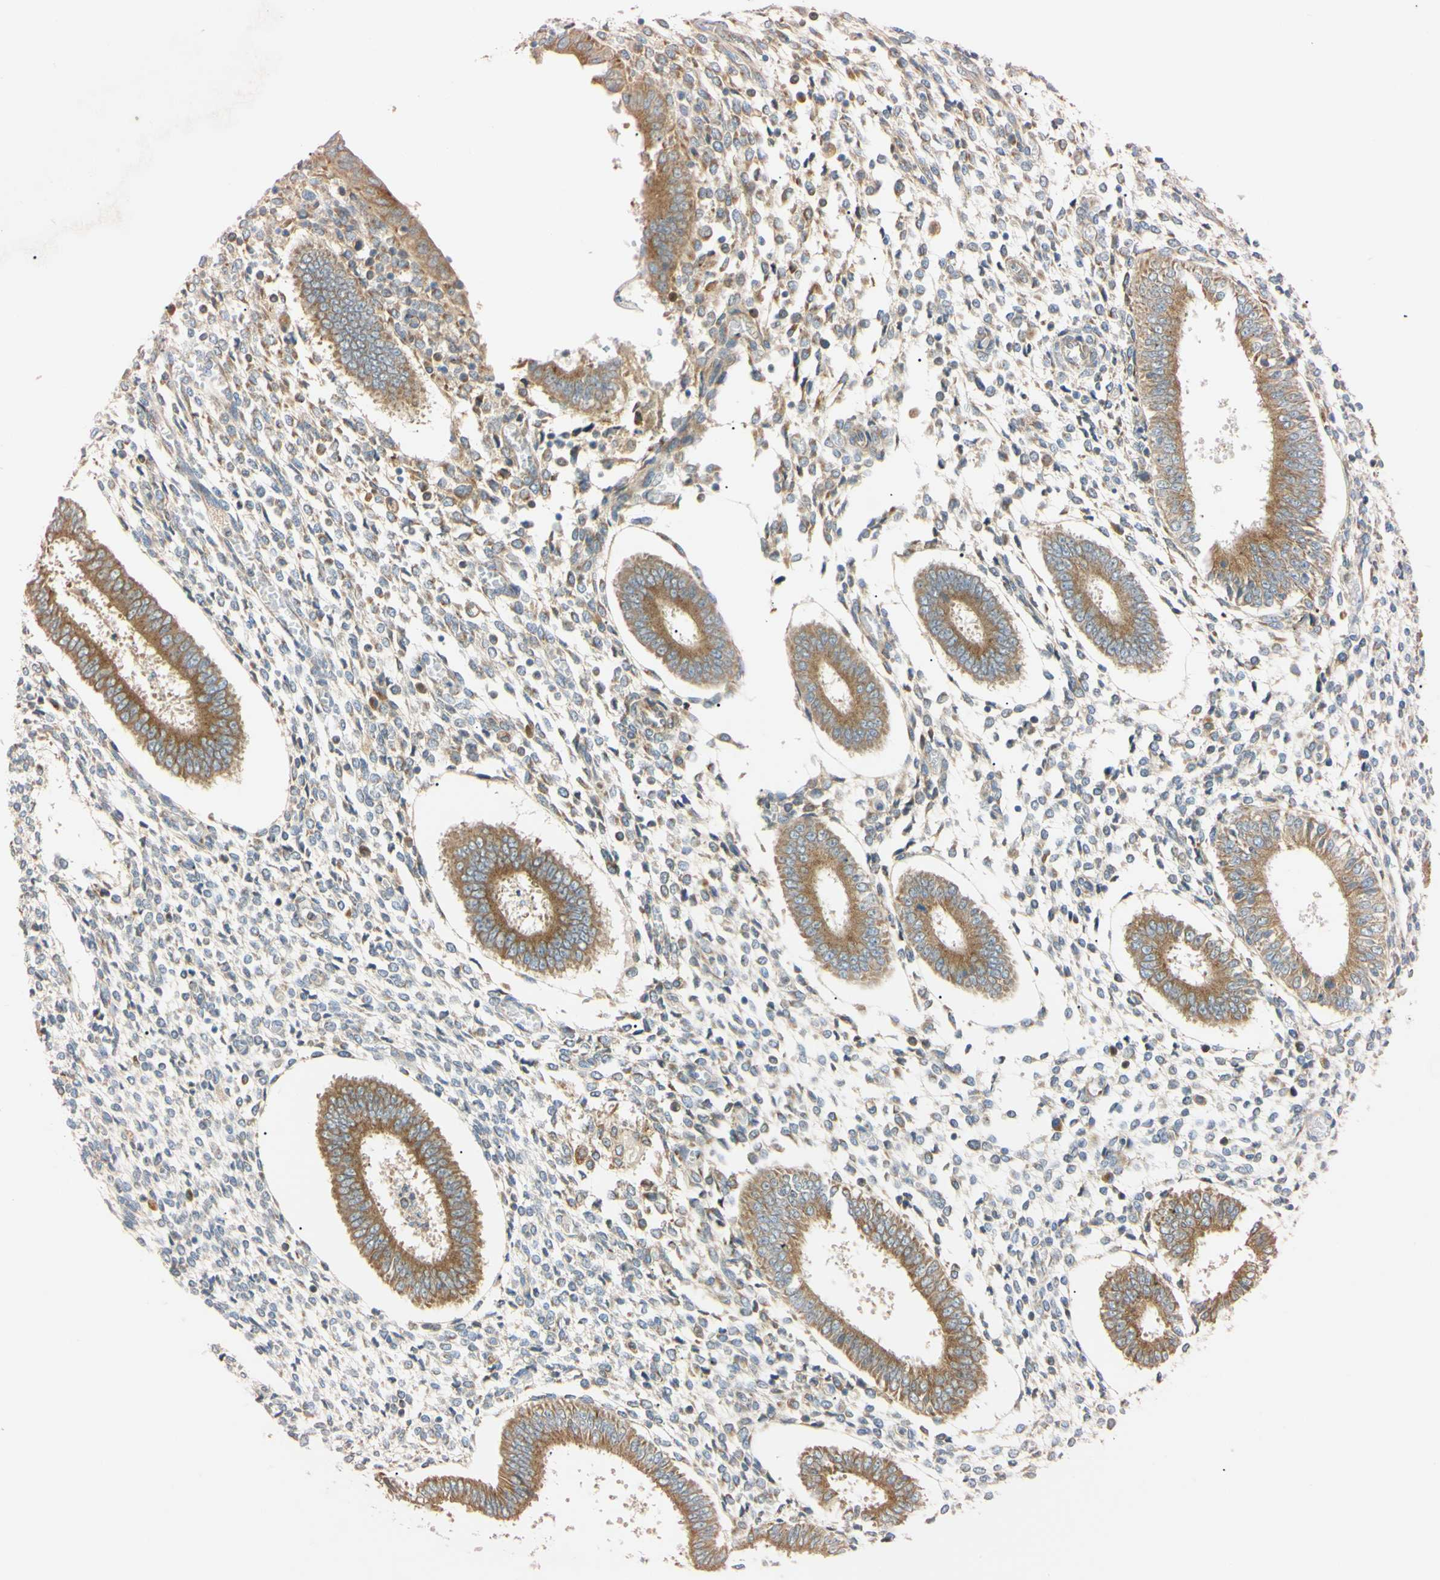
{"staining": {"intensity": "weak", "quantity": "25%-75%", "location": "cytoplasmic/membranous"}, "tissue": "endometrium", "cell_type": "Cells in endometrial stroma", "image_type": "normal", "snomed": [{"axis": "morphology", "description": "Normal tissue, NOS"}, {"axis": "topography", "description": "Endometrium"}], "caption": "Normal endometrium reveals weak cytoplasmic/membranous positivity in approximately 25%-75% of cells in endometrial stroma (DAB (3,3'-diaminobenzidine) = brown stain, brightfield microscopy at high magnification)..", "gene": "IER3IP1", "patient": {"sex": "female", "age": 35}}